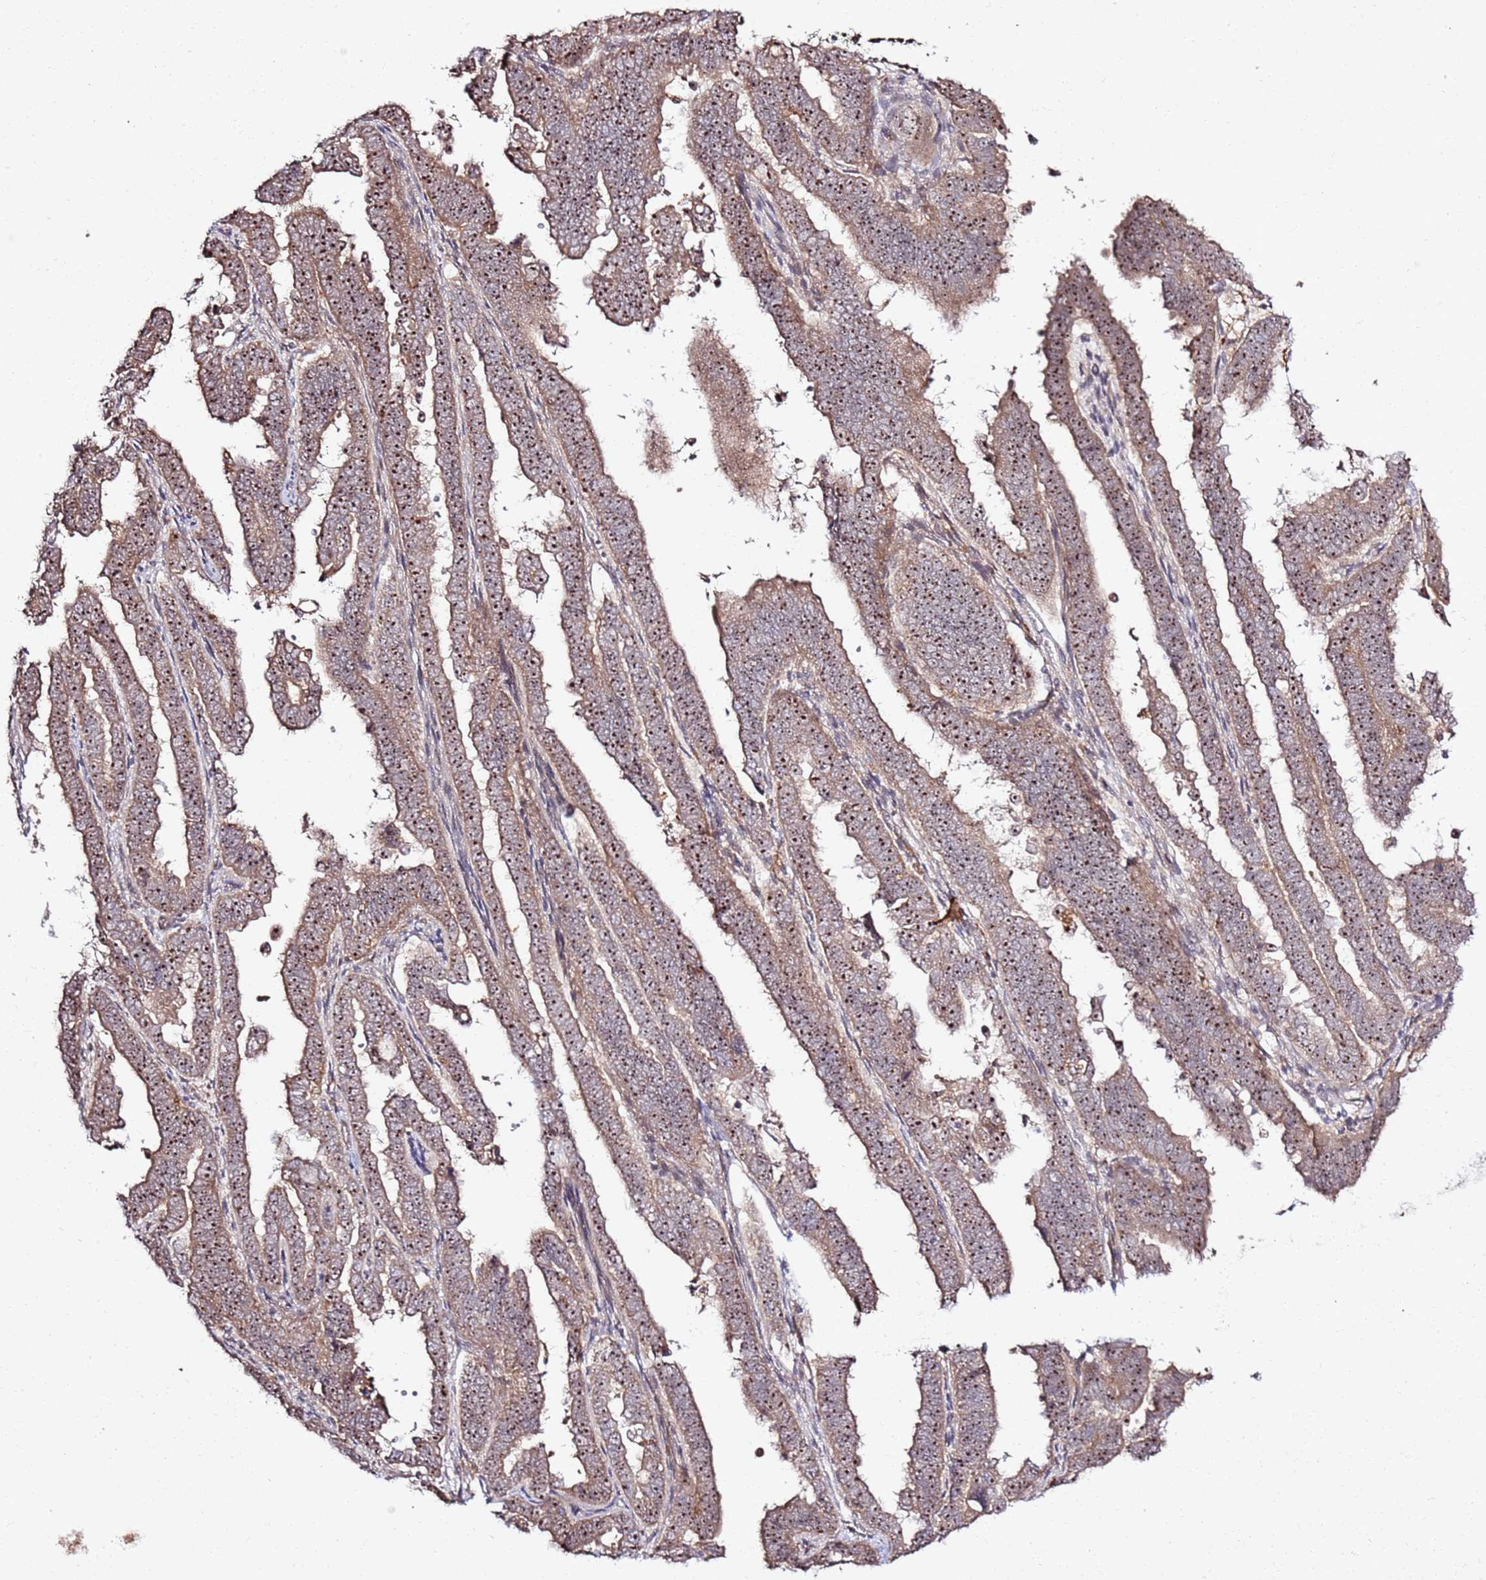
{"staining": {"intensity": "moderate", "quantity": ">75%", "location": "cytoplasmic/membranous,nuclear"}, "tissue": "endometrial cancer", "cell_type": "Tumor cells", "image_type": "cancer", "snomed": [{"axis": "morphology", "description": "Adenocarcinoma, NOS"}, {"axis": "topography", "description": "Endometrium"}], "caption": "Brown immunohistochemical staining in human endometrial cancer shows moderate cytoplasmic/membranous and nuclear staining in about >75% of tumor cells.", "gene": "CNPY1", "patient": {"sex": "female", "age": 75}}